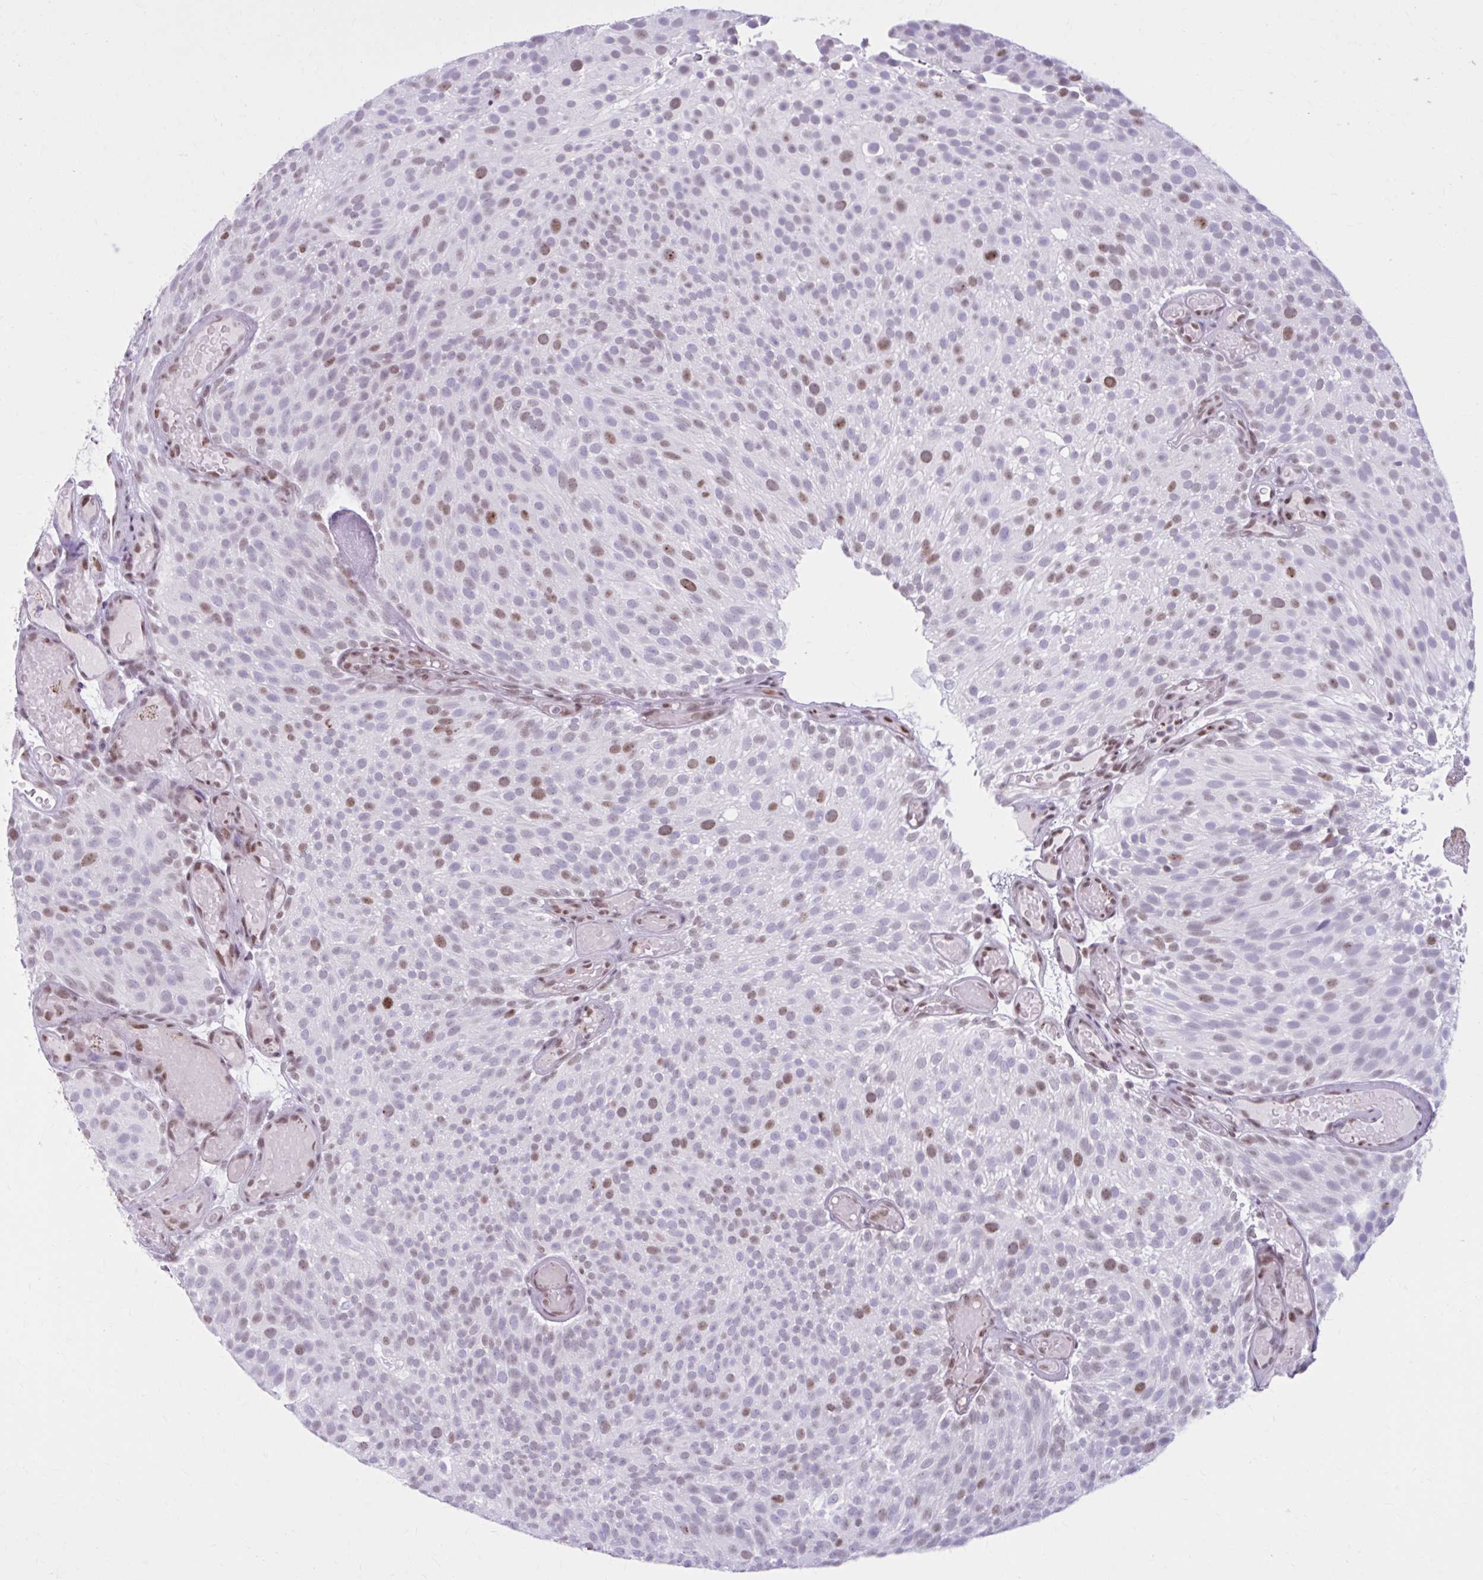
{"staining": {"intensity": "moderate", "quantity": "<25%", "location": "nuclear"}, "tissue": "urothelial cancer", "cell_type": "Tumor cells", "image_type": "cancer", "snomed": [{"axis": "morphology", "description": "Urothelial carcinoma, Low grade"}, {"axis": "topography", "description": "Urinary bladder"}], "caption": "Low-grade urothelial carcinoma stained with a brown dye reveals moderate nuclear positive expression in approximately <25% of tumor cells.", "gene": "PABIR1", "patient": {"sex": "male", "age": 78}}